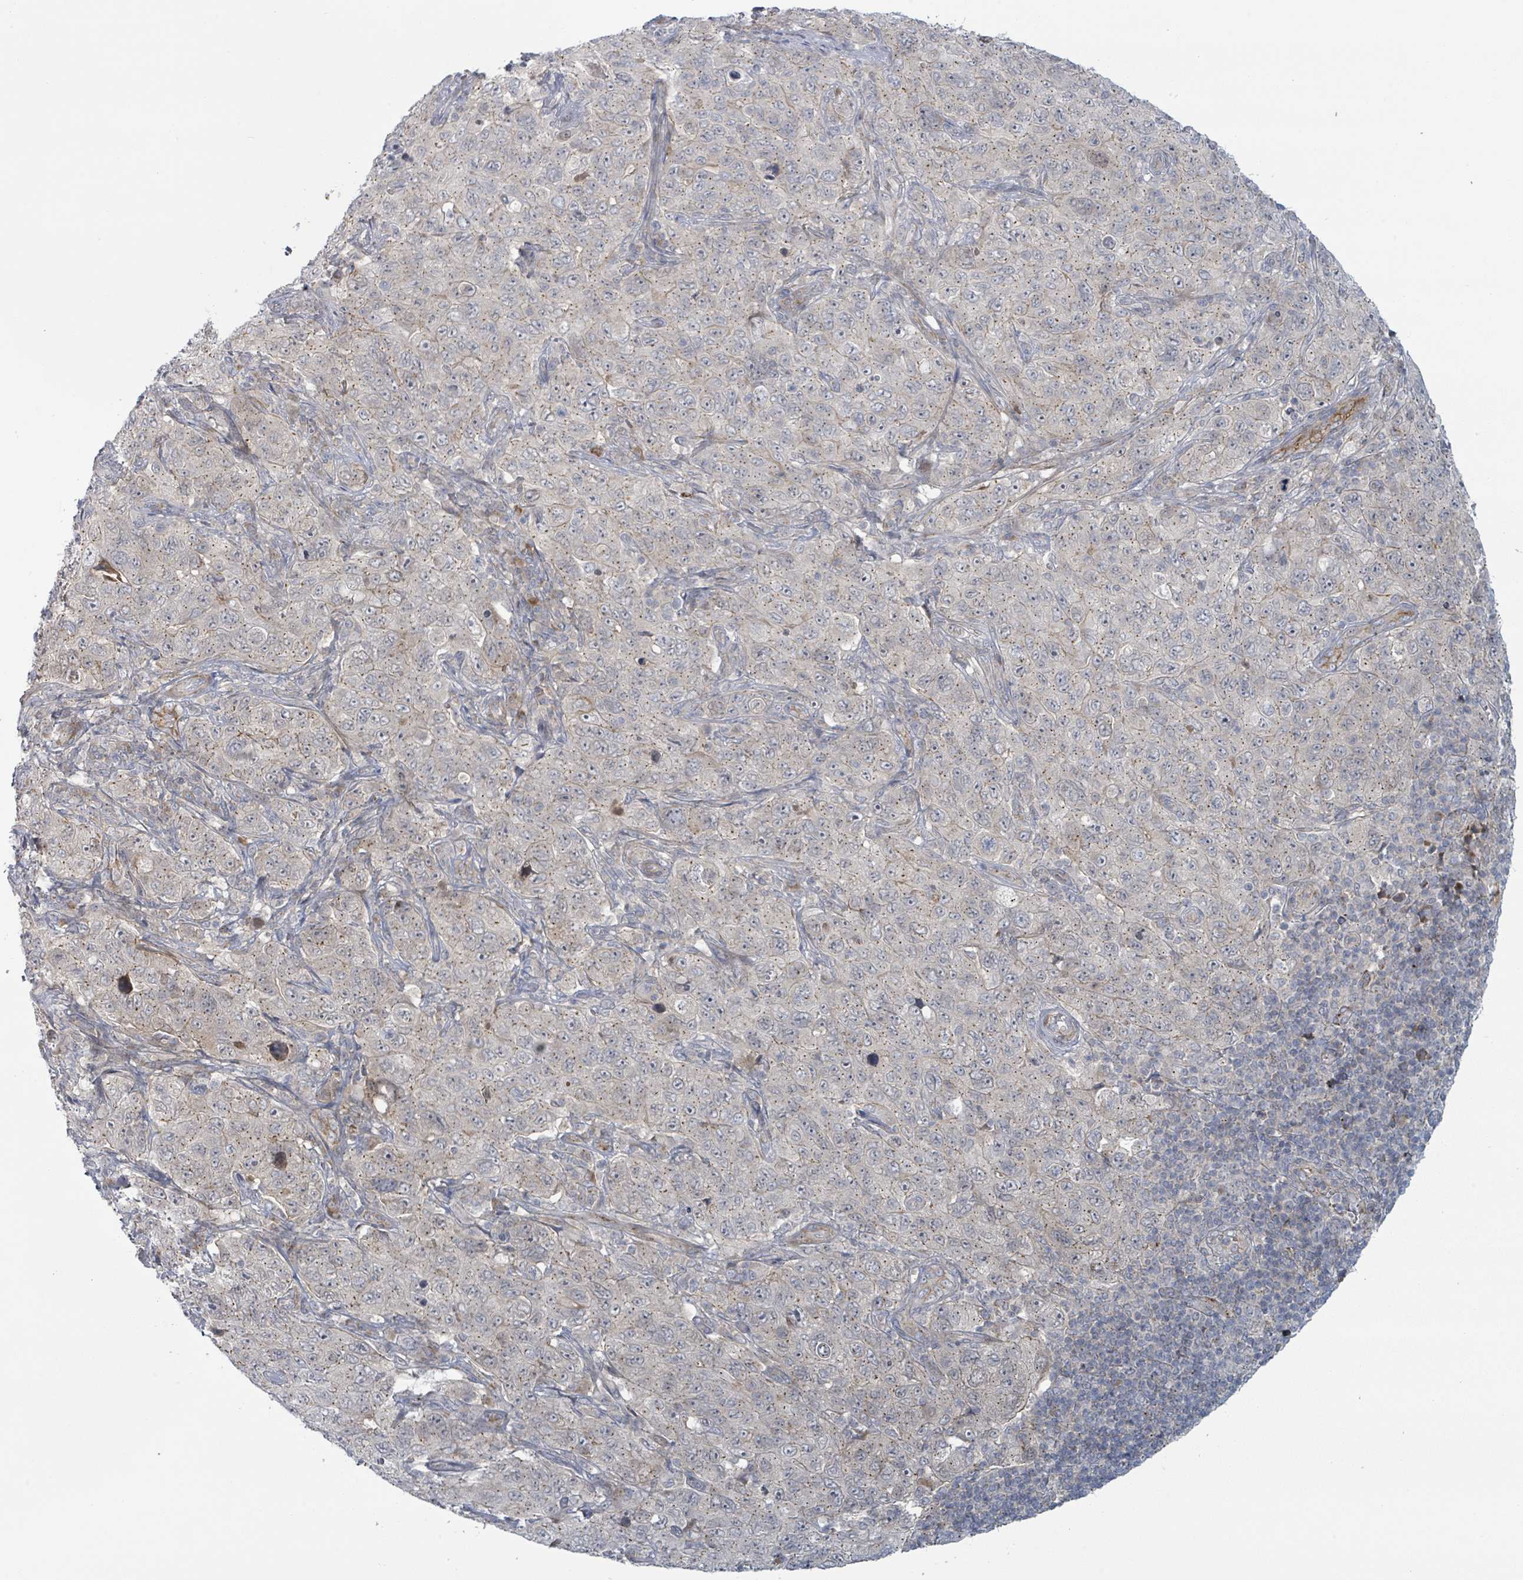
{"staining": {"intensity": "weak", "quantity": "<25%", "location": "cytoplasmic/membranous"}, "tissue": "pancreatic cancer", "cell_type": "Tumor cells", "image_type": "cancer", "snomed": [{"axis": "morphology", "description": "Adenocarcinoma, NOS"}, {"axis": "topography", "description": "Pancreas"}], "caption": "DAB immunohistochemical staining of pancreatic cancer exhibits no significant expression in tumor cells.", "gene": "COL5A3", "patient": {"sex": "male", "age": 68}}